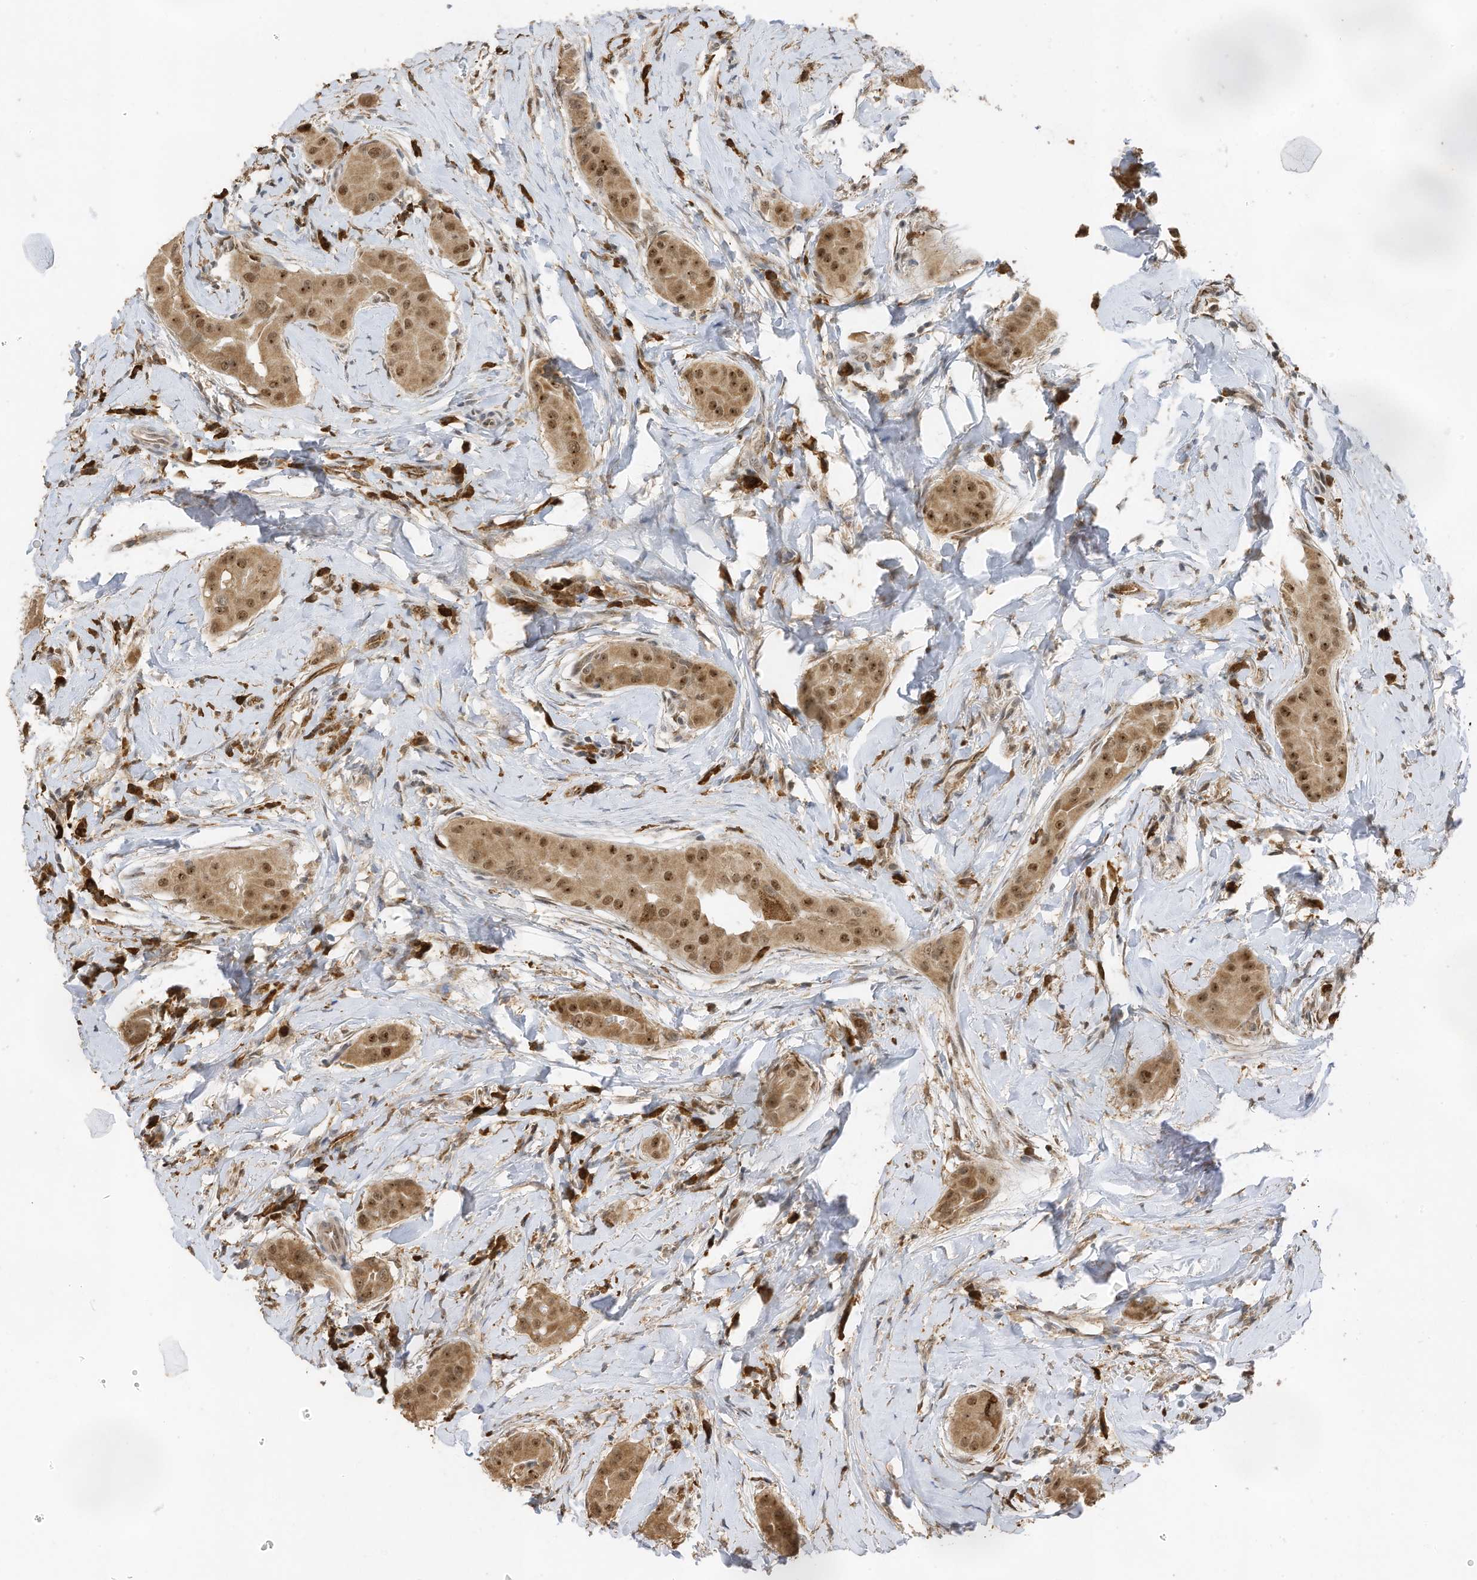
{"staining": {"intensity": "moderate", "quantity": ">75%", "location": "cytoplasmic/membranous,nuclear"}, "tissue": "thyroid cancer", "cell_type": "Tumor cells", "image_type": "cancer", "snomed": [{"axis": "morphology", "description": "Papillary adenocarcinoma, NOS"}, {"axis": "topography", "description": "Thyroid gland"}], "caption": "Brown immunohistochemical staining in human papillary adenocarcinoma (thyroid) reveals moderate cytoplasmic/membranous and nuclear expression in approximately >75% of tumor cells.", "gene": "ERLEC1", "patient": {"sex": "male", "age": 33}}